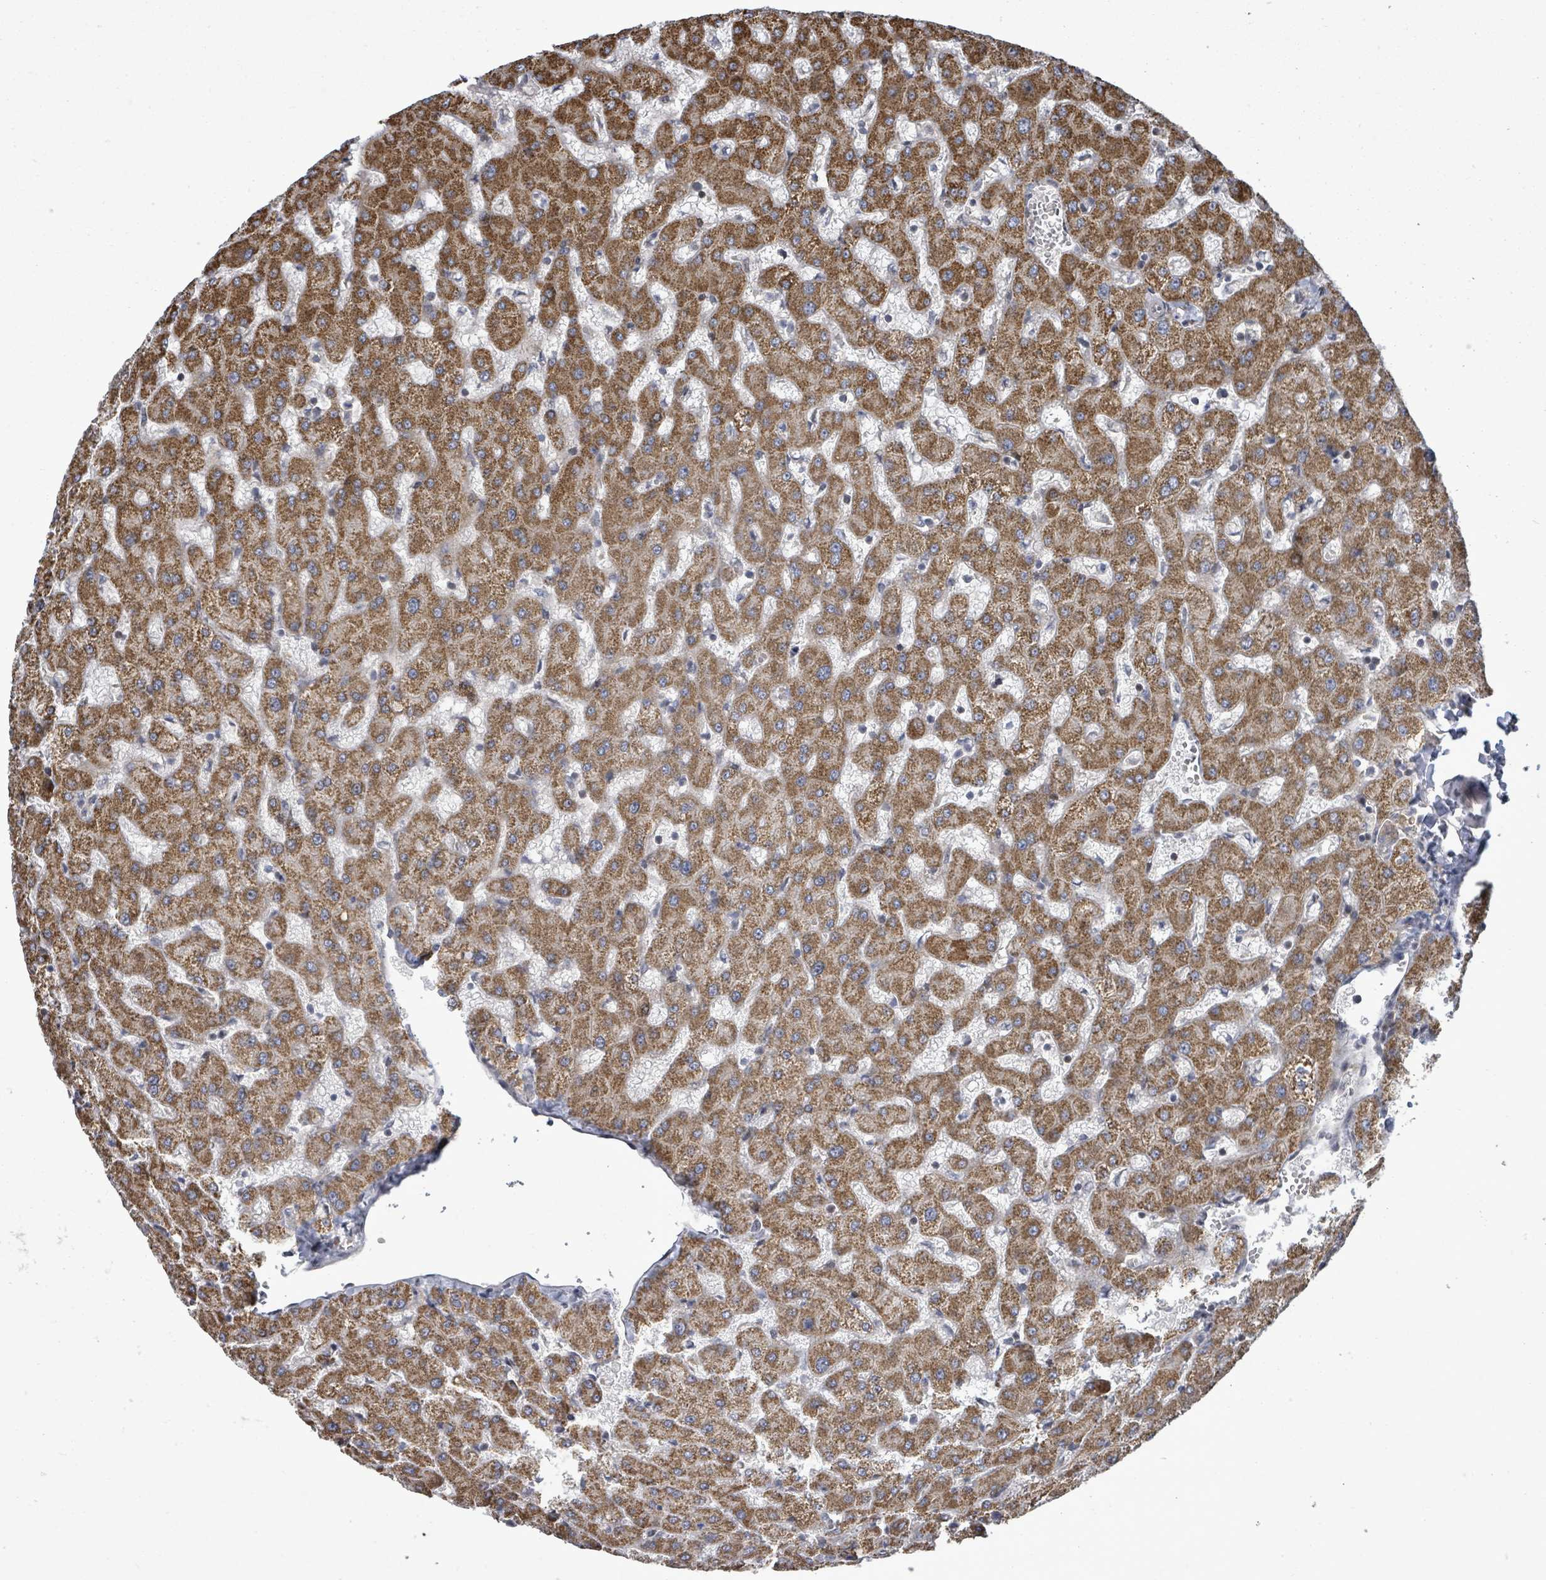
{"staining": {"intensity": "negative", "quantity": "none", "location": "none"}, "tissue": "liver", "cell_type": "Cholangiocytes", "image_type": "normal", "snomed": [{"axis": "morphology", "description": "Normal tissue, NOS"}, {"axis": "topography", "description": "Liver"}], "caption": "Protein analysis of benign liver demonstrates no significant positivity in cholangiocytes.", "gene": "KRTAP27", "patient": {"sex": "female", "age": 63}}